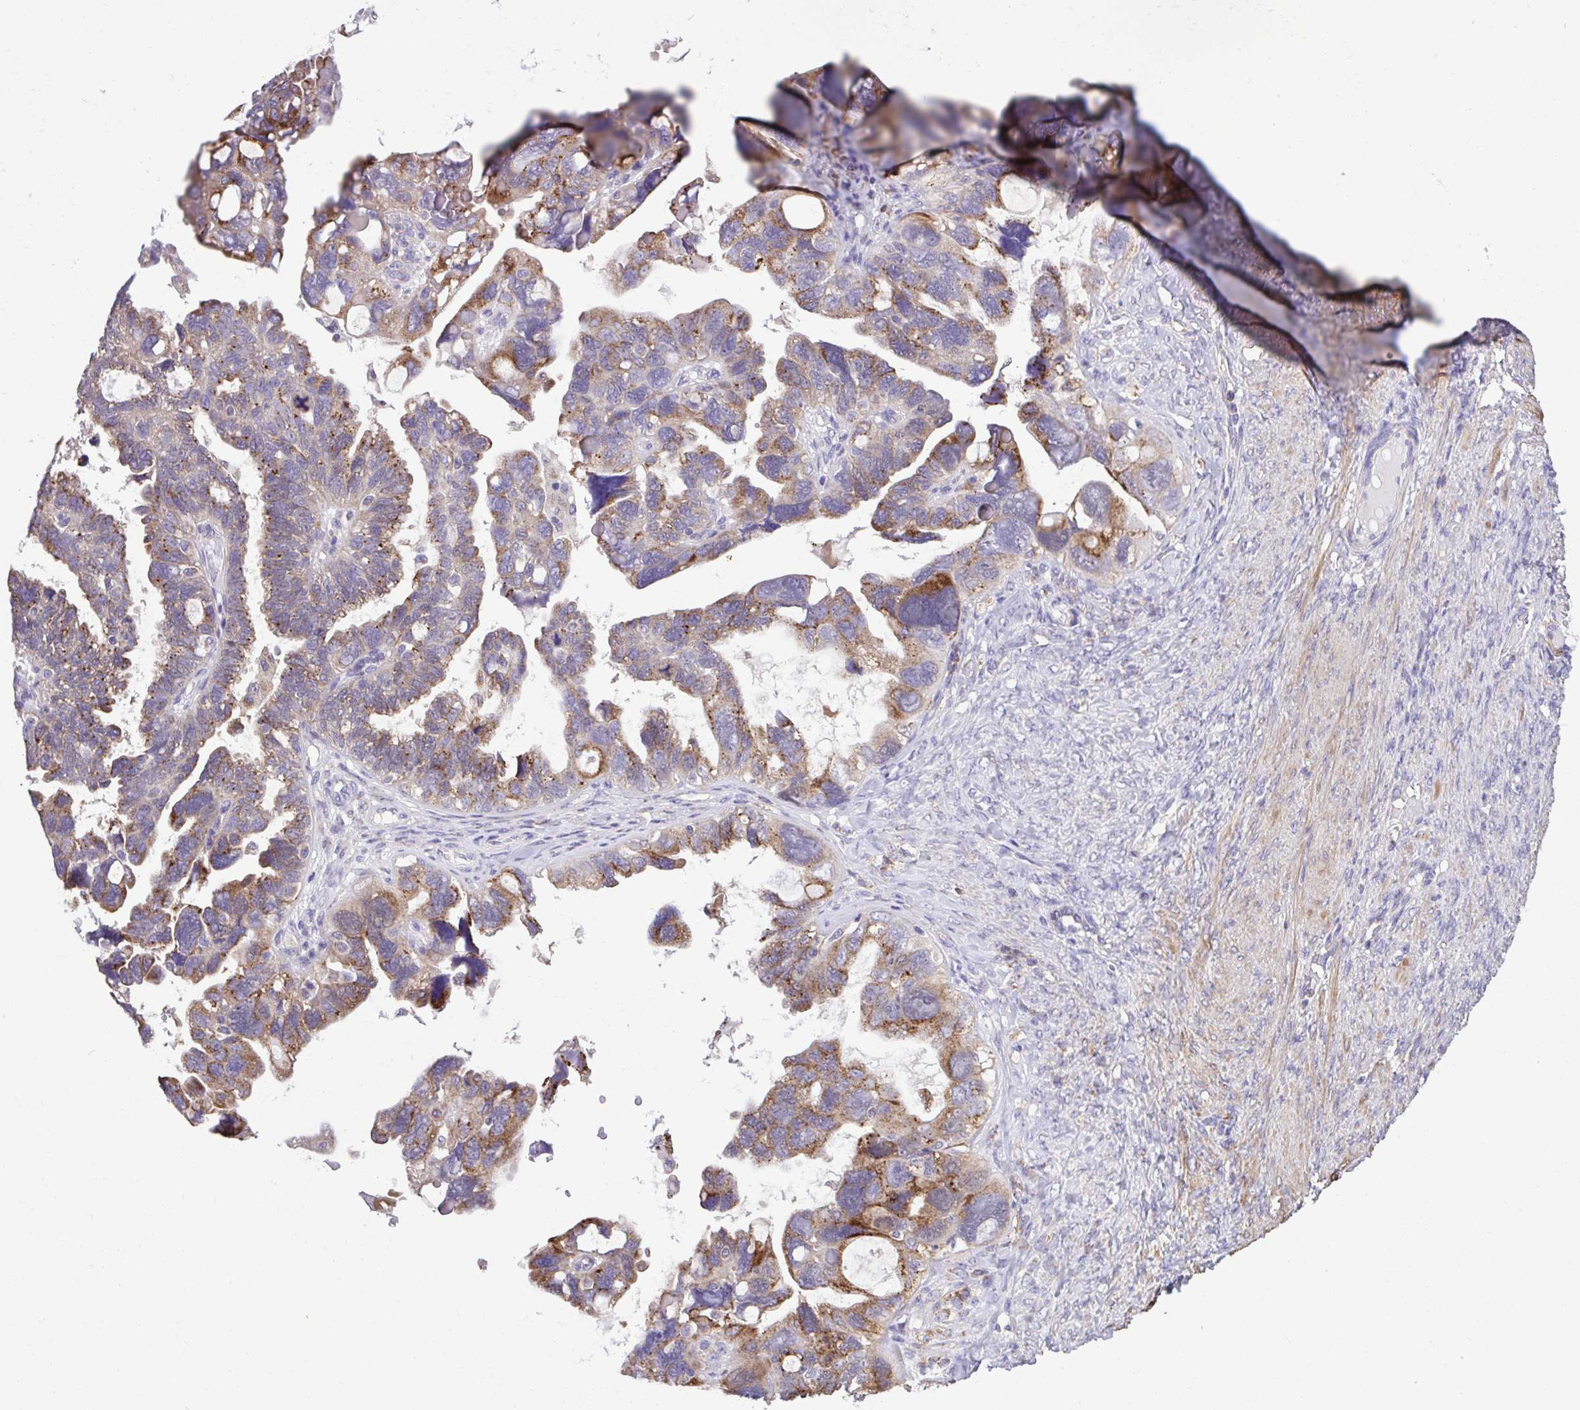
{"staining": {"intensity": "moderate", "quantity": ">75%", "location": "cytoplasmic/membranous"}, "tissue": "ovarian cancer", "cell_type": "Tumor cells", "image_type": "cancer", "snomed": [{"axis": "morphology", "description": "Cystadenocarcinoma, serous, NOS"}, {"axis": "topography", "description": "Ovary"}], "caption": "Brown immunohistochemical staining in human ovarian cancer displays moderate cytoplasmic/membranous expression in about >75% of tumor cells. The staining is performed using DAB brown chromogen to label protein expression. The nuclei are counter-stained blue using hematoxylin.", "gene": "SARS2", "patient": {"sex": "female", "age": 60}}